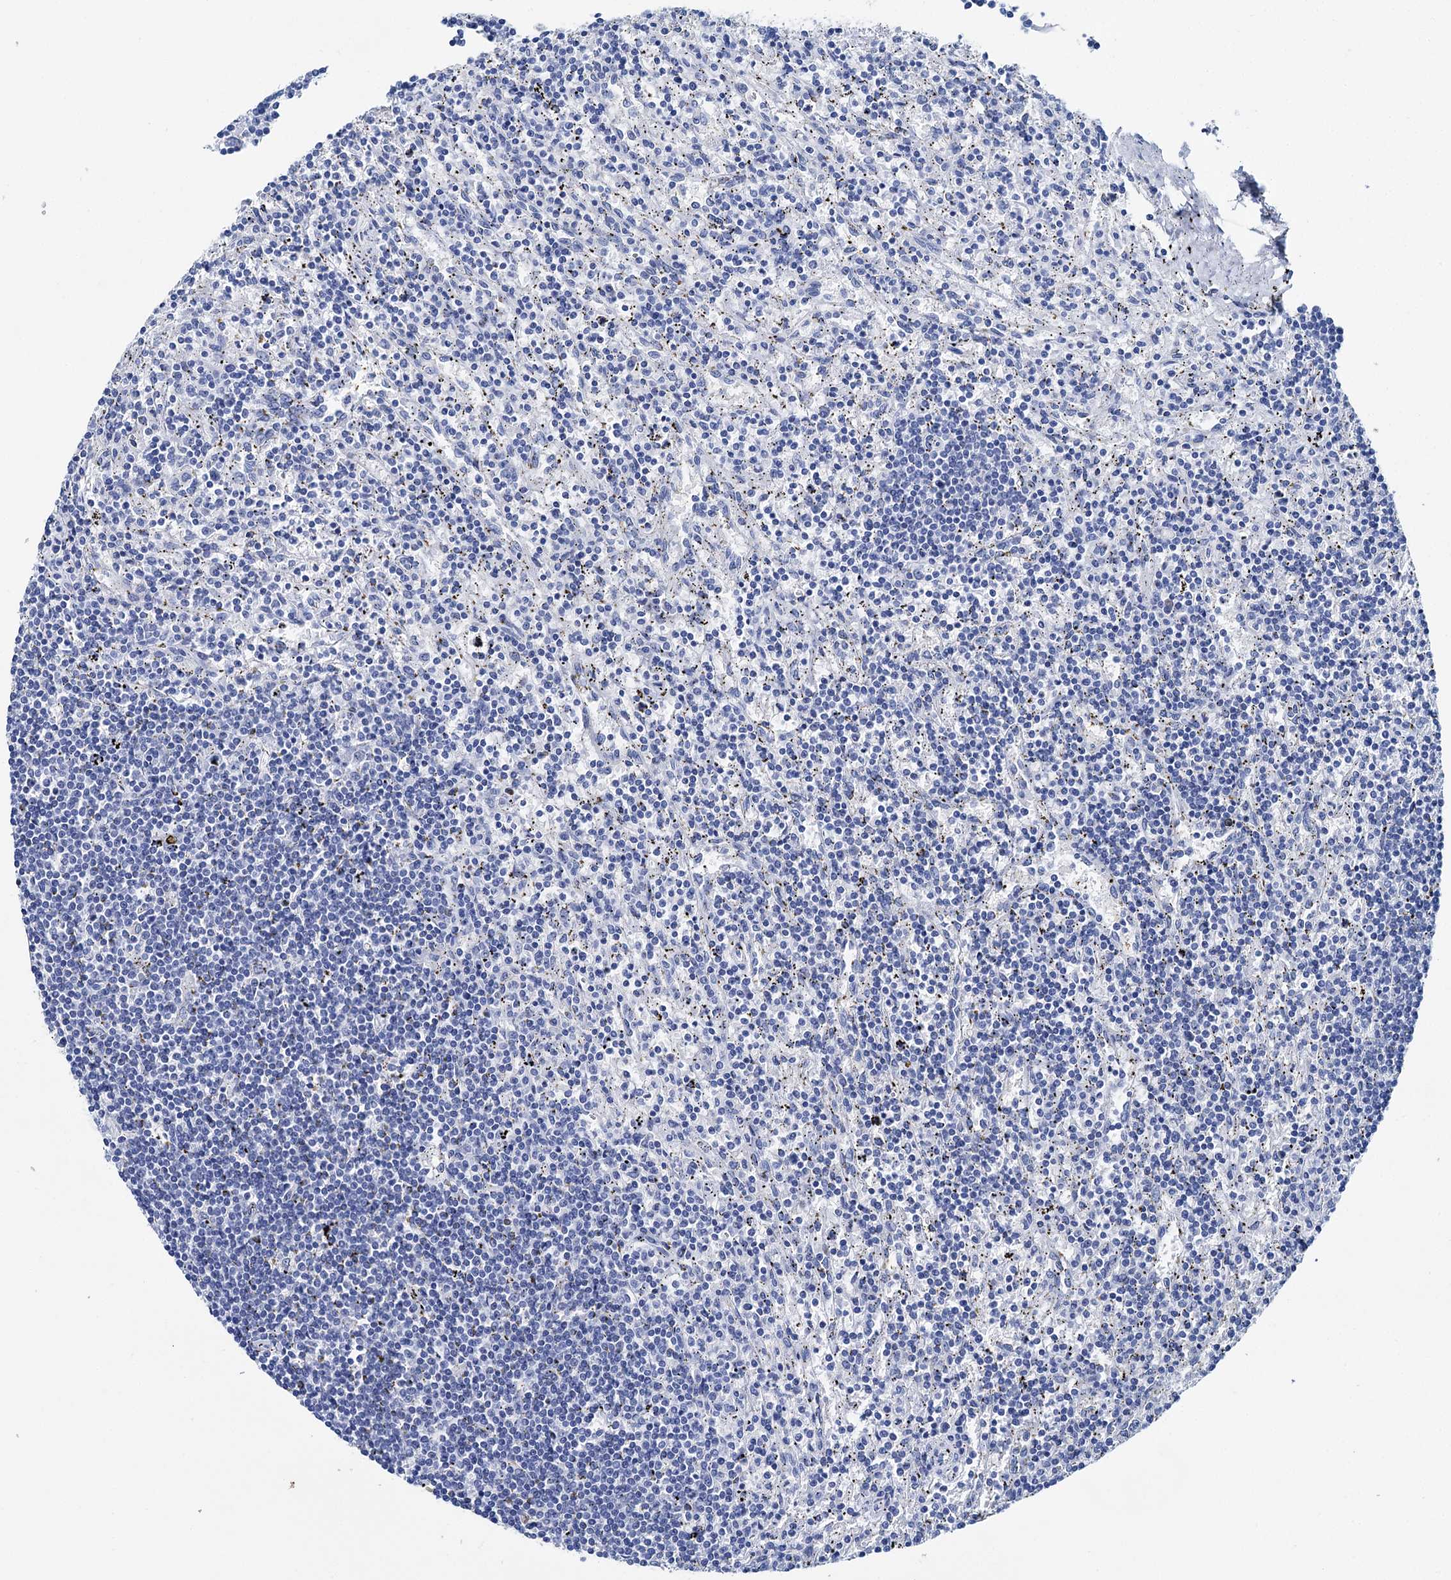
{"staining": {"intensity": "negative", "quantity": "none", "location": "none"}, "tissue": "lymphoma", "cell_type": "Tumor cells", "image_type": "cancer", "snomed": [{"axis": "morphology", "description": "Malignant lymphoma, non-Hodgkin's type, Low grade"}, {"axis": "topography", "description": "Spleen"}], "caption": "The IHC micrograph has no significant expression in tumor cells of lymphoma tissue.", "gene": "BRINP1", "patient": {"sex": "male", "age": 76}}